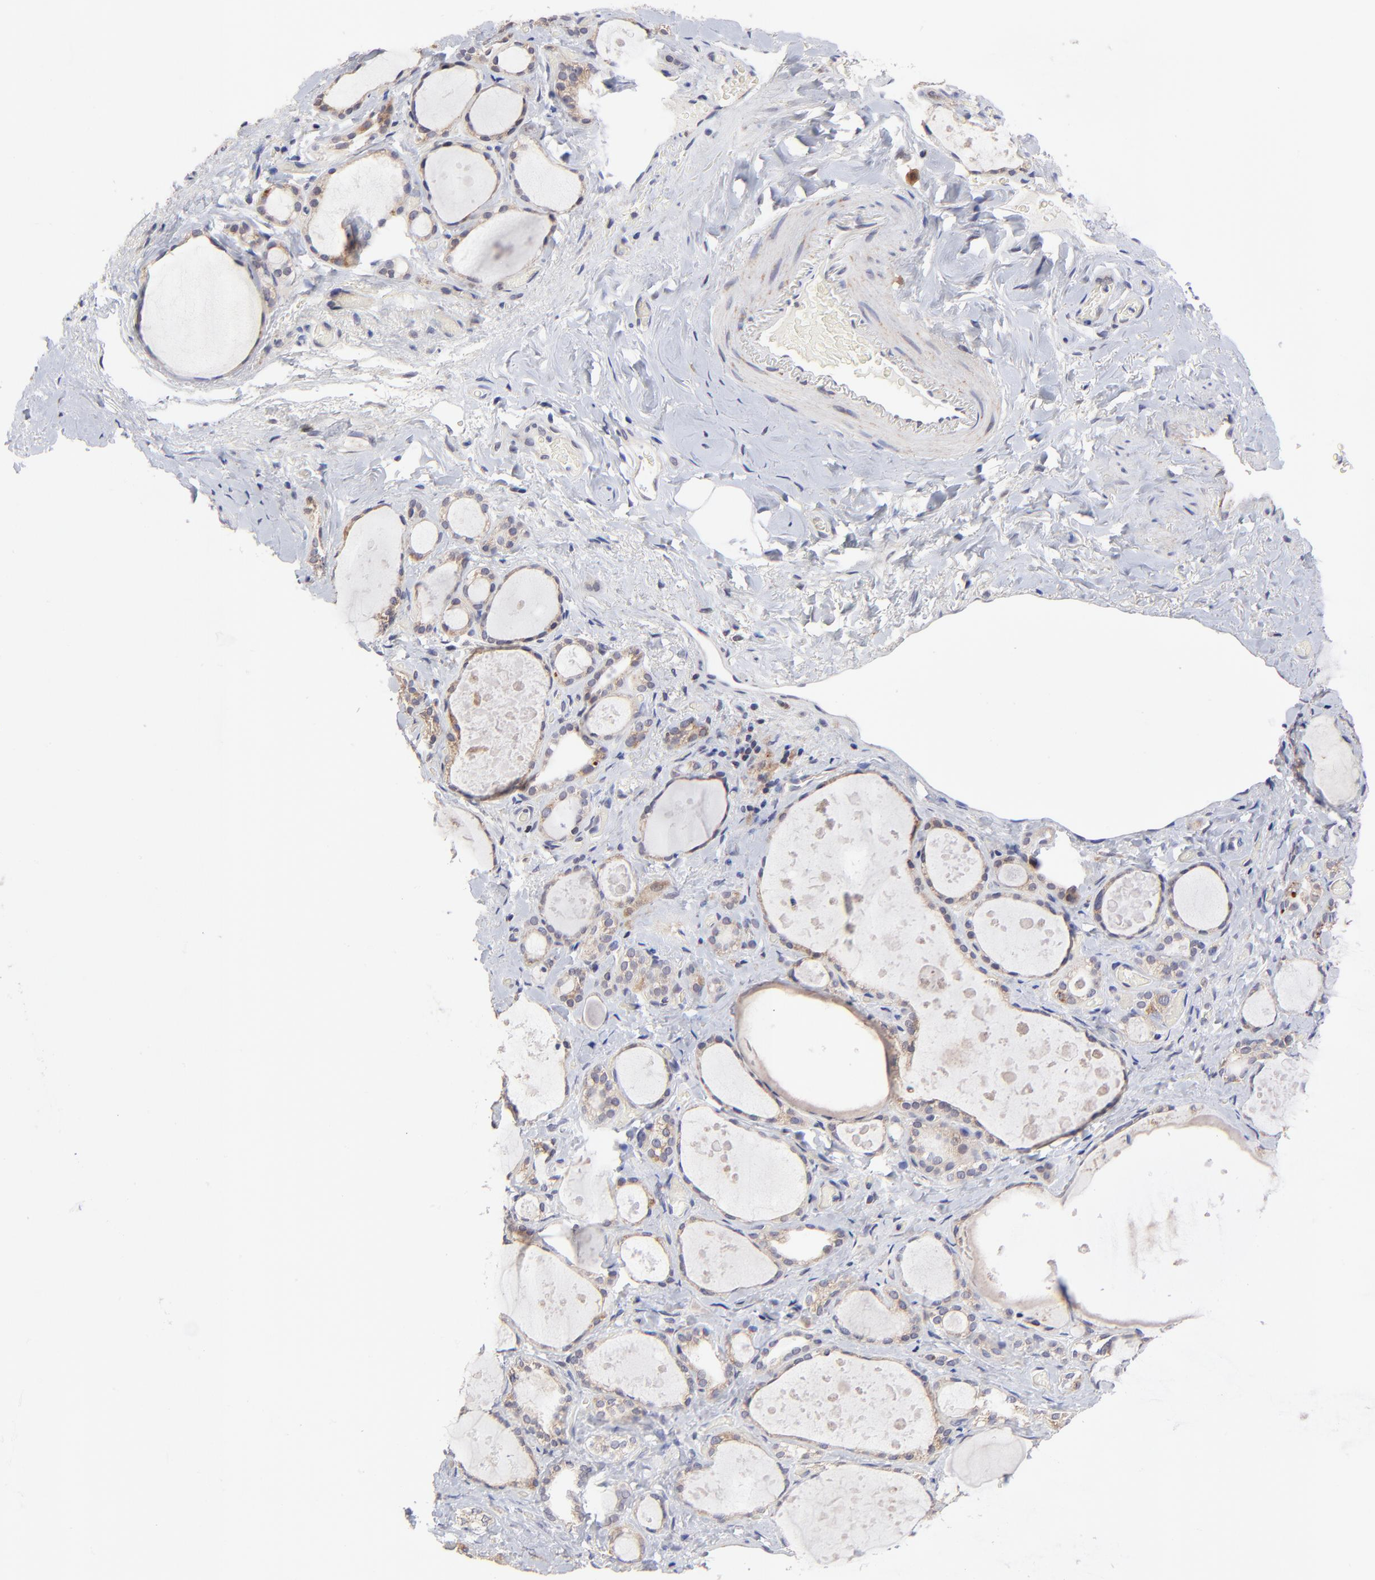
{"staining": {"intensity": "weak", "quantity": "25%-75%", "location": "cytoplasmic/membranous"}, "tissue": "thyroid gland", "cell_type": "Glandular cells", "image_type": "normal", "snomed": [{"axis": "morphology", "description": "Normal tissue, NOS"}, {"axis": "topography", "description": "Thyroid gland"}], "caption": "A brown stain shows weak cytoplasmic/membranous staining of a protein in glandular cells of normal thyroid gland. (brown staining indicates protein expression, while blue staining denotes nuclei).", "gene": "FBXL12", "patient": {"sex": "female", "age": 75}}